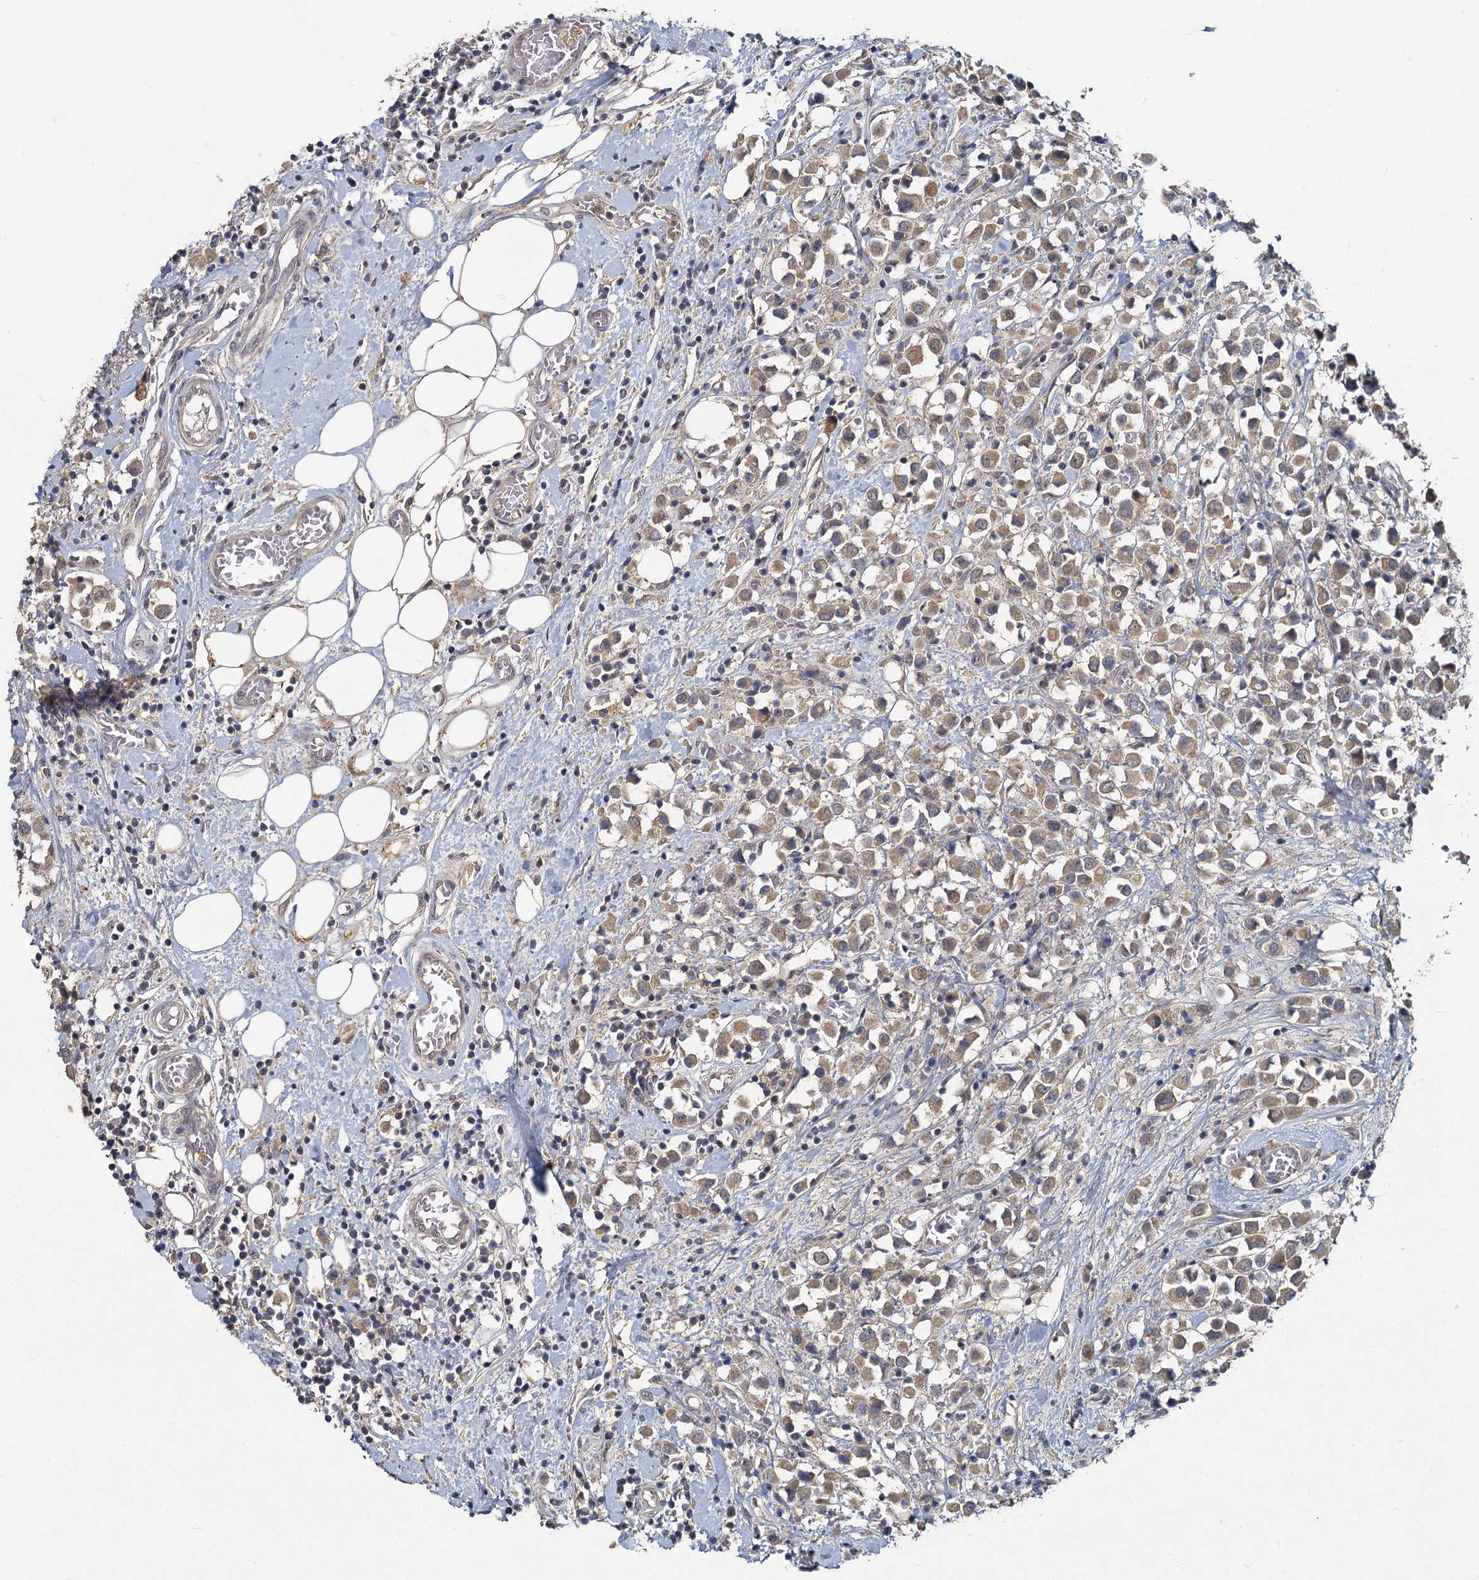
{"staining": {"intensity": "weak", "quantity": ">75%", "location": "cytoplasmic/membranous"}, "tissue": "breast cancer", "cell_type": "Tumor cells", "image_type": "cancer", "snomed": [{"axis": "morphology", "description": "Duct carcinoma"}, {"axis": "topography", "description": "Breast"}], "caption": "IHC (DAB) staining of human breast intraductal carcinoma demonstrates weak cytoplasmic/membranous protein expression in about >75% of tumor cells. The staining is performed using DAB (3,3'-diaminobenzidine) brown chromogen to label protein expression. The nuclei are counter-stained blue using hematoxylin.", "gene": "HERC3", "patient": {"sex": "female", "age": 61}}